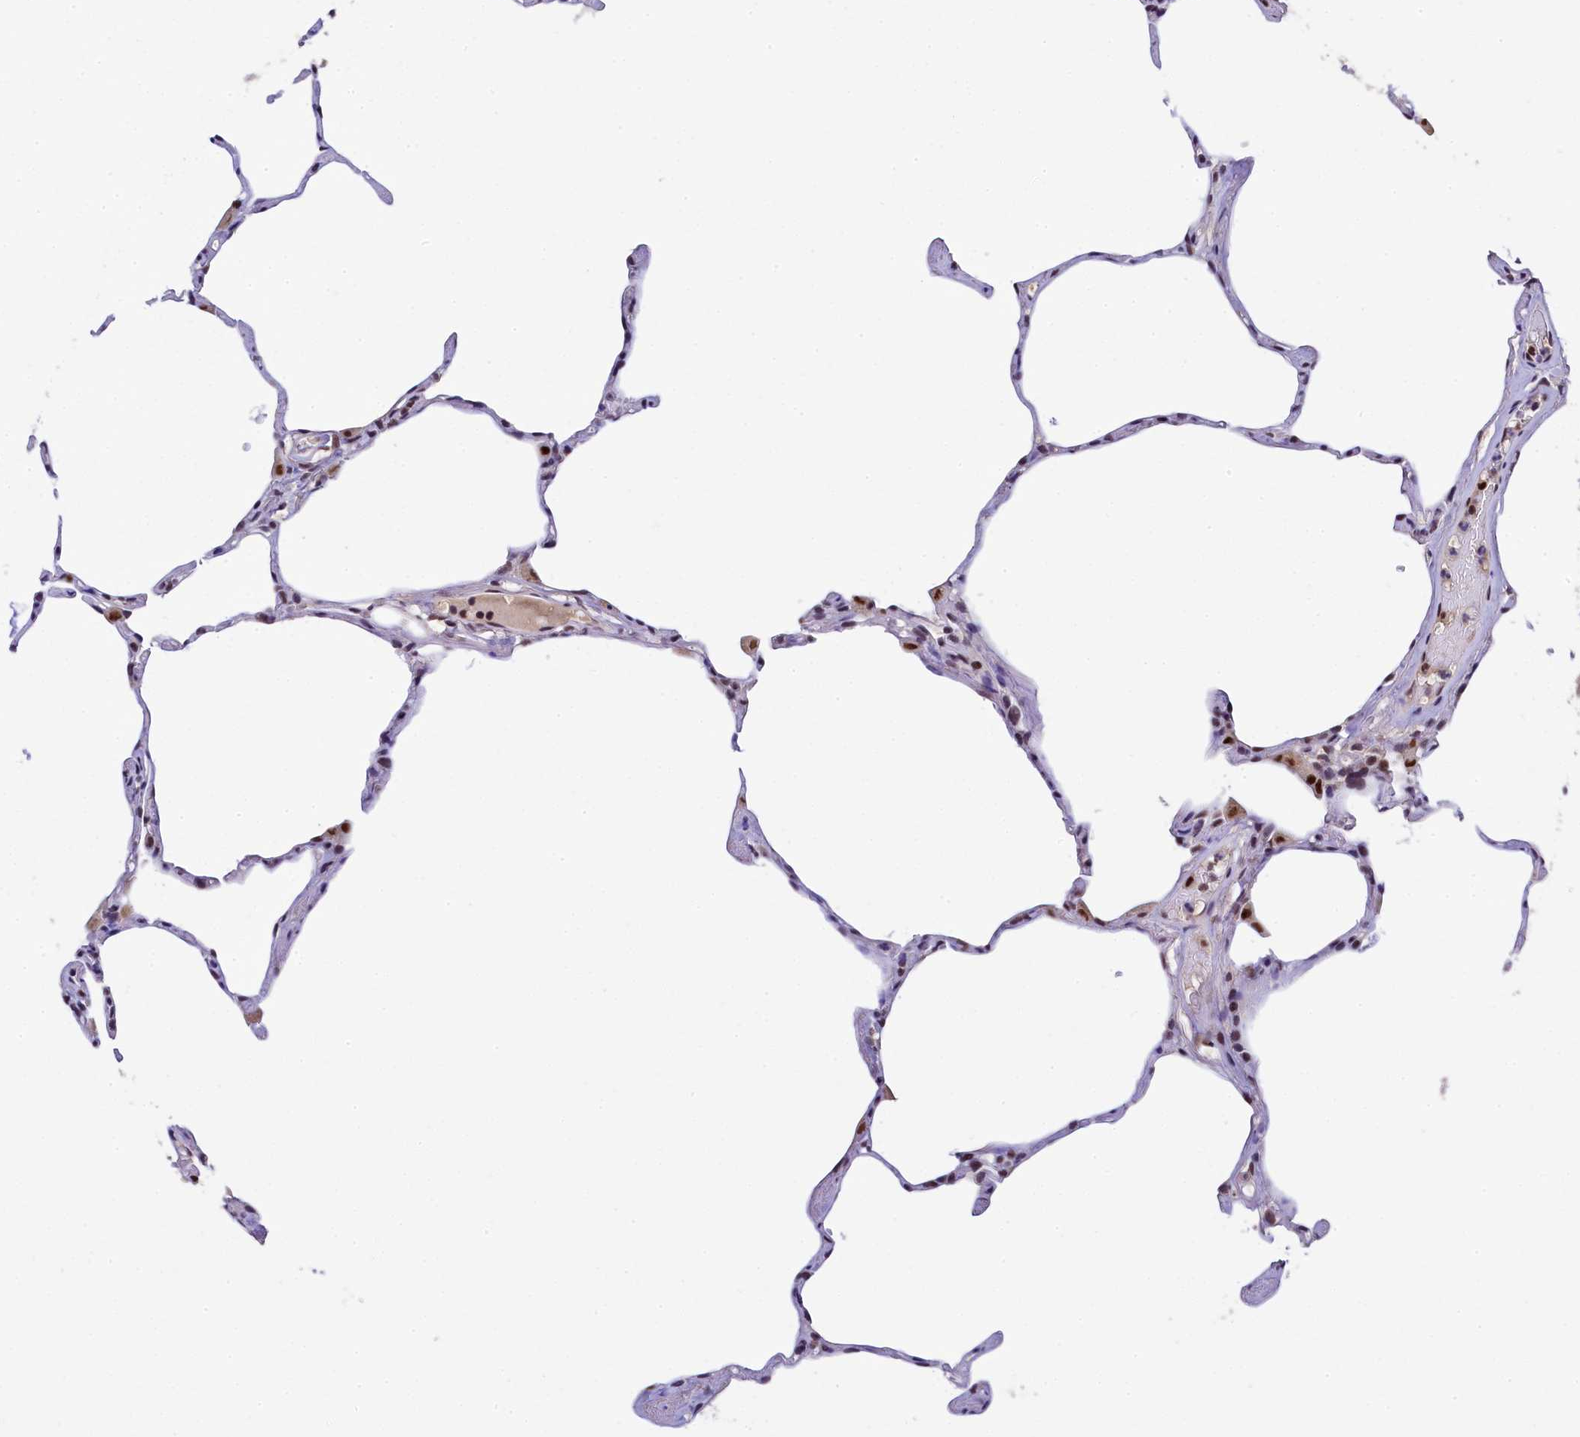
{"staining": {"intensity": "moderate", "quantity": "<25%", "location": "nuclear"}, "tissue": "lung", "cell_type": "Alveolar cells", "image_type": "normal", "snomed": [{"axis": "morphology", "description": "Normal tissue, NOS"}, {"axis": "topography", "description": "Lung"}], "caption": "IHC staining of normal lung, which reveals low levels of moderate nuclear positivity in approximately <25% of alveolar cells indicating moderate nuclear protein positivity. The staining was performed using DAB (3,3'-diaminobenzidine) (brown) for protein detection and nuclei were counterstained in hematoxylin (blue).", "gene": "HECTD4", "patient": {"sex": "male", "age": 65}}